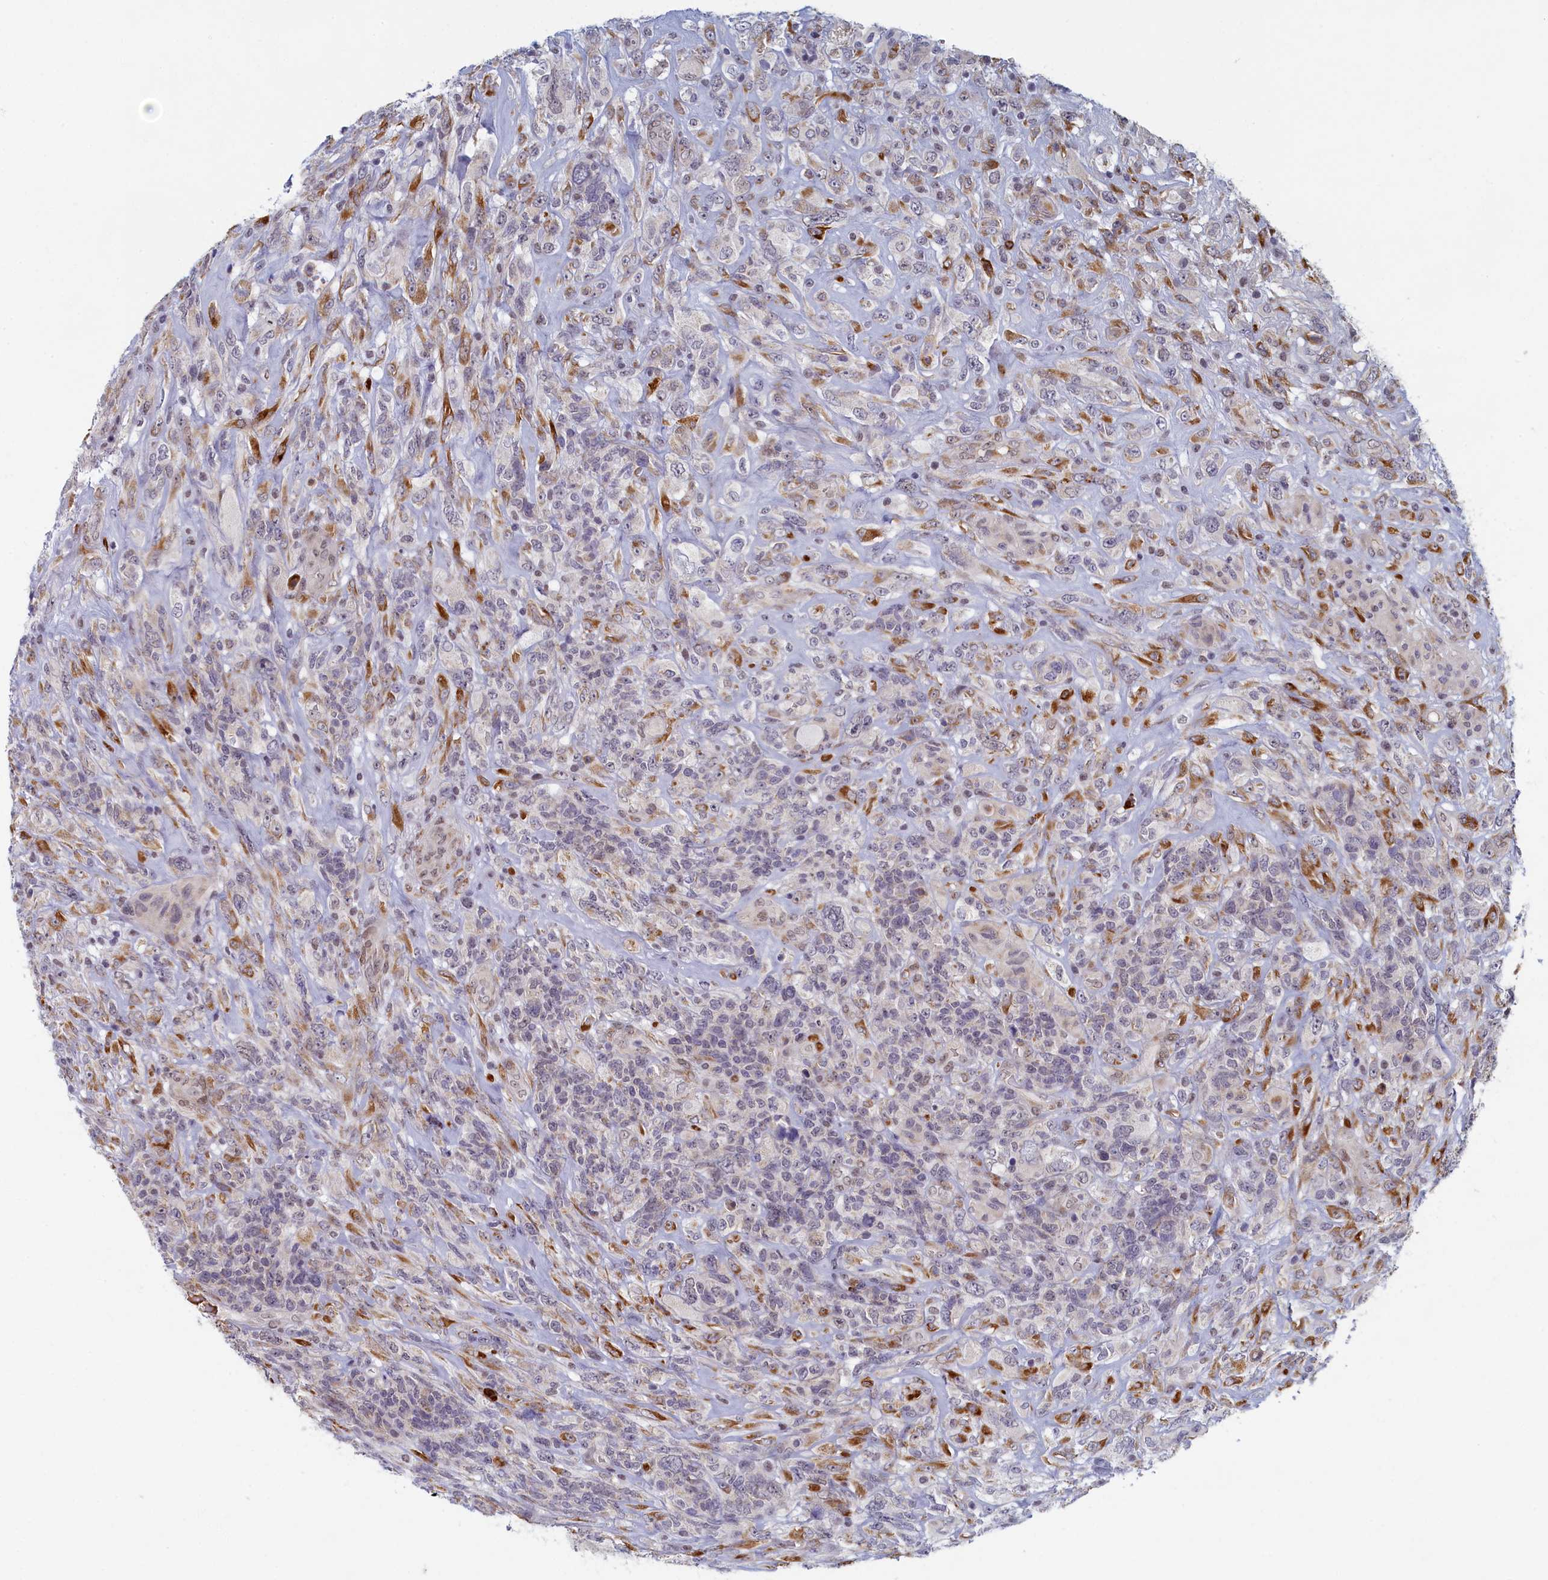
{"staining": {"intensity": "moderate", "quantity": "25%-75%", "location": "cytoplasmic/membranous"}, "tissue": "glioma", "cell_type": "Tumor cells", "image_type": "cancer", "snomed": [{"axis": "morphology", "description": "Glioma, malignant, High grade"}, {"axis": "topography", "description": "Brain"}], "caption": "Human glioma stained for a protein (brown) demonstrates moderate cytoplasmic/membranous positive expression in approximately 25%-75% of tumor cells.", "gene": "DNAJC17", "patient": {"sex": "male", "age": 61}}